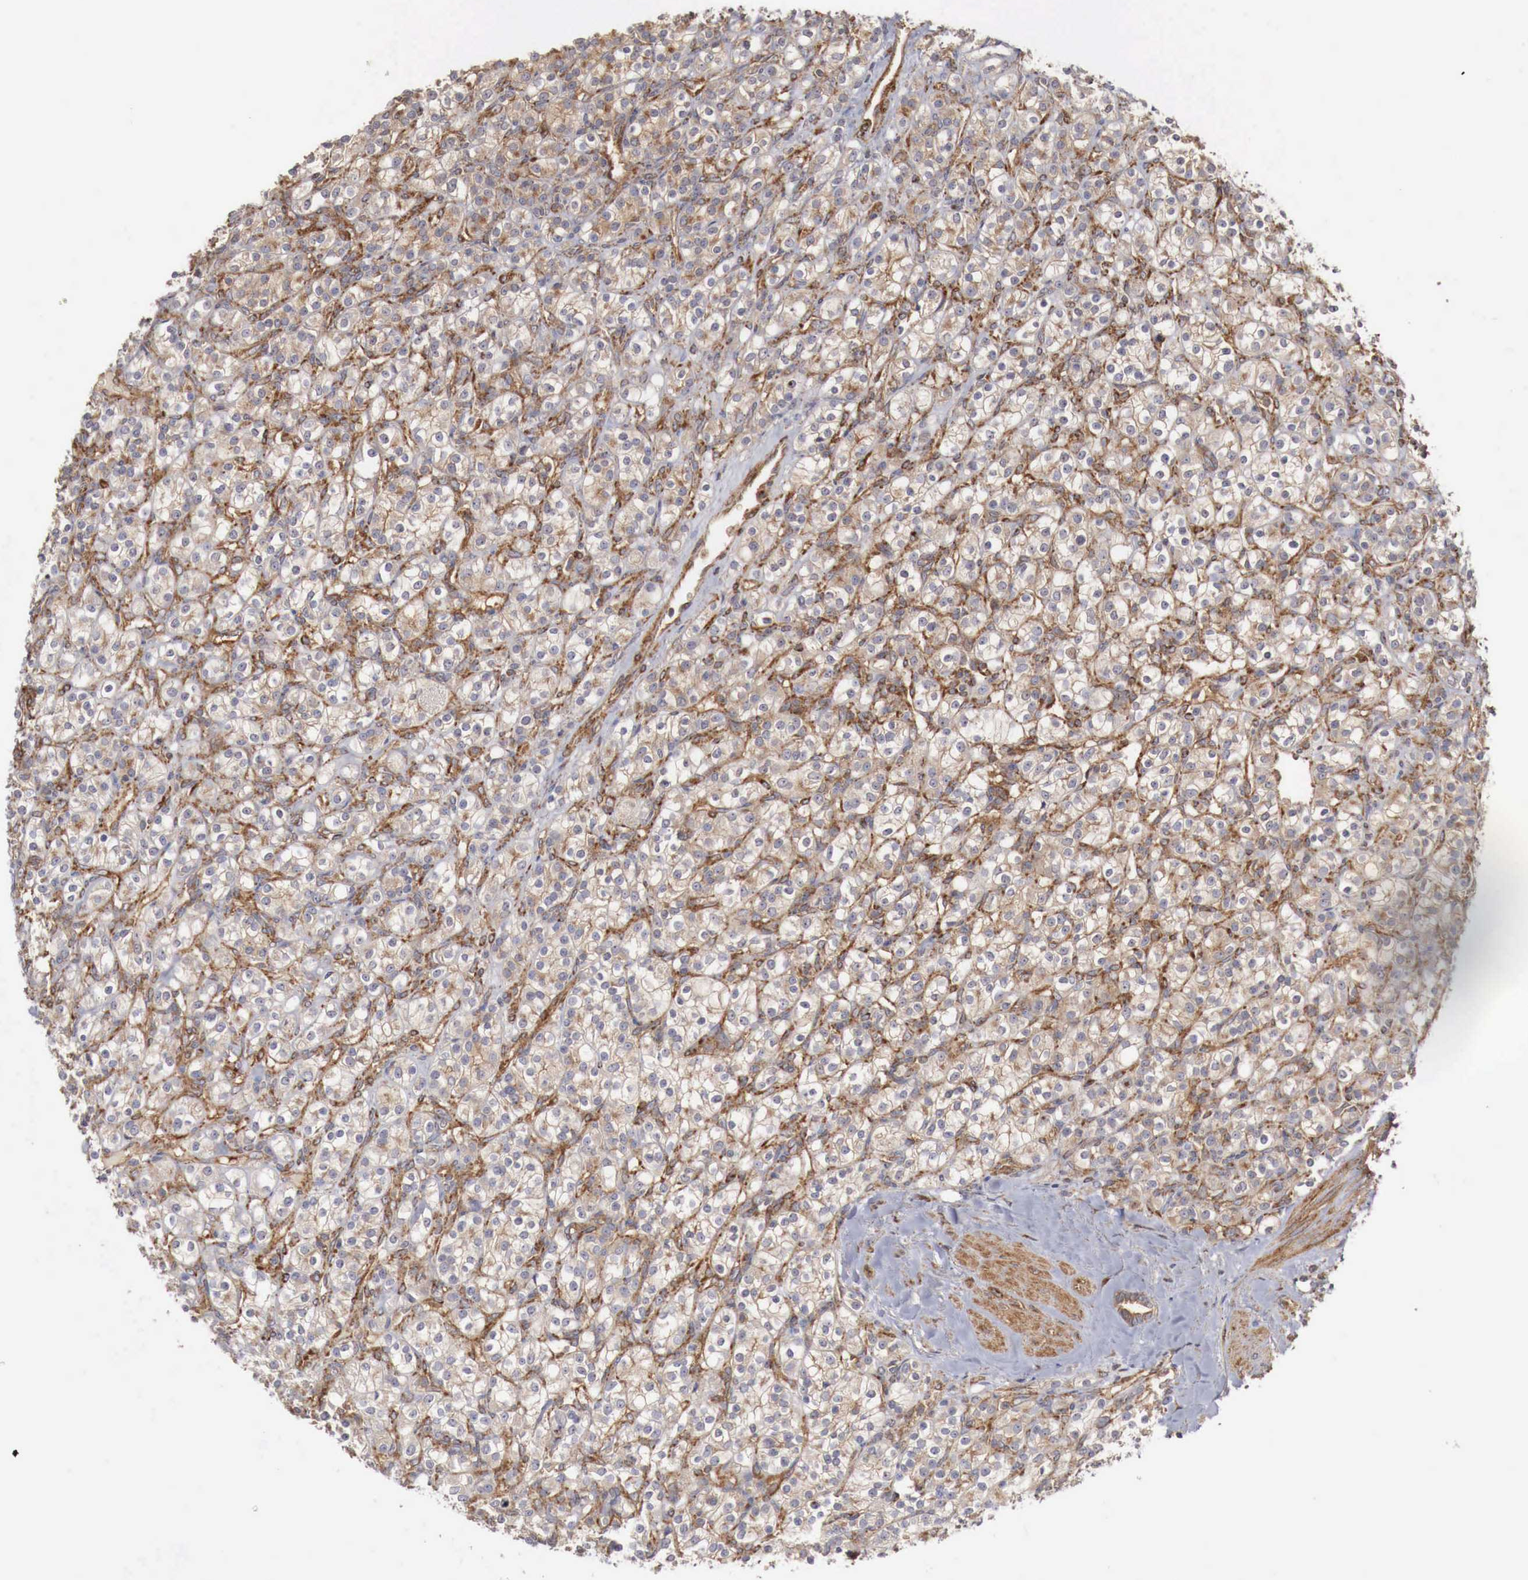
{"staining": {"intensity": "moderate", "quantity": ">75%", "location": "cytoplasmic/membranous"}, "tissue": "renal cancer", "cell_type": "Tumor cells", "image_type": "cancer", "snomed": [{"axis": "morphology", "description": "Adenocarcinoma, NOS"}, {"axis": "topography", "description": "Kidney"}], "caption": "Immunohistochemistry (IHC) photomicrograph of human renal cancer stained for a protein (brown), which displays medium levels of moderate cytoplasmic/membranous expression in approximately >75% of tumor cells.", "gene": "ARMCX4", "patient": {"sex": "male", "age": 77}}